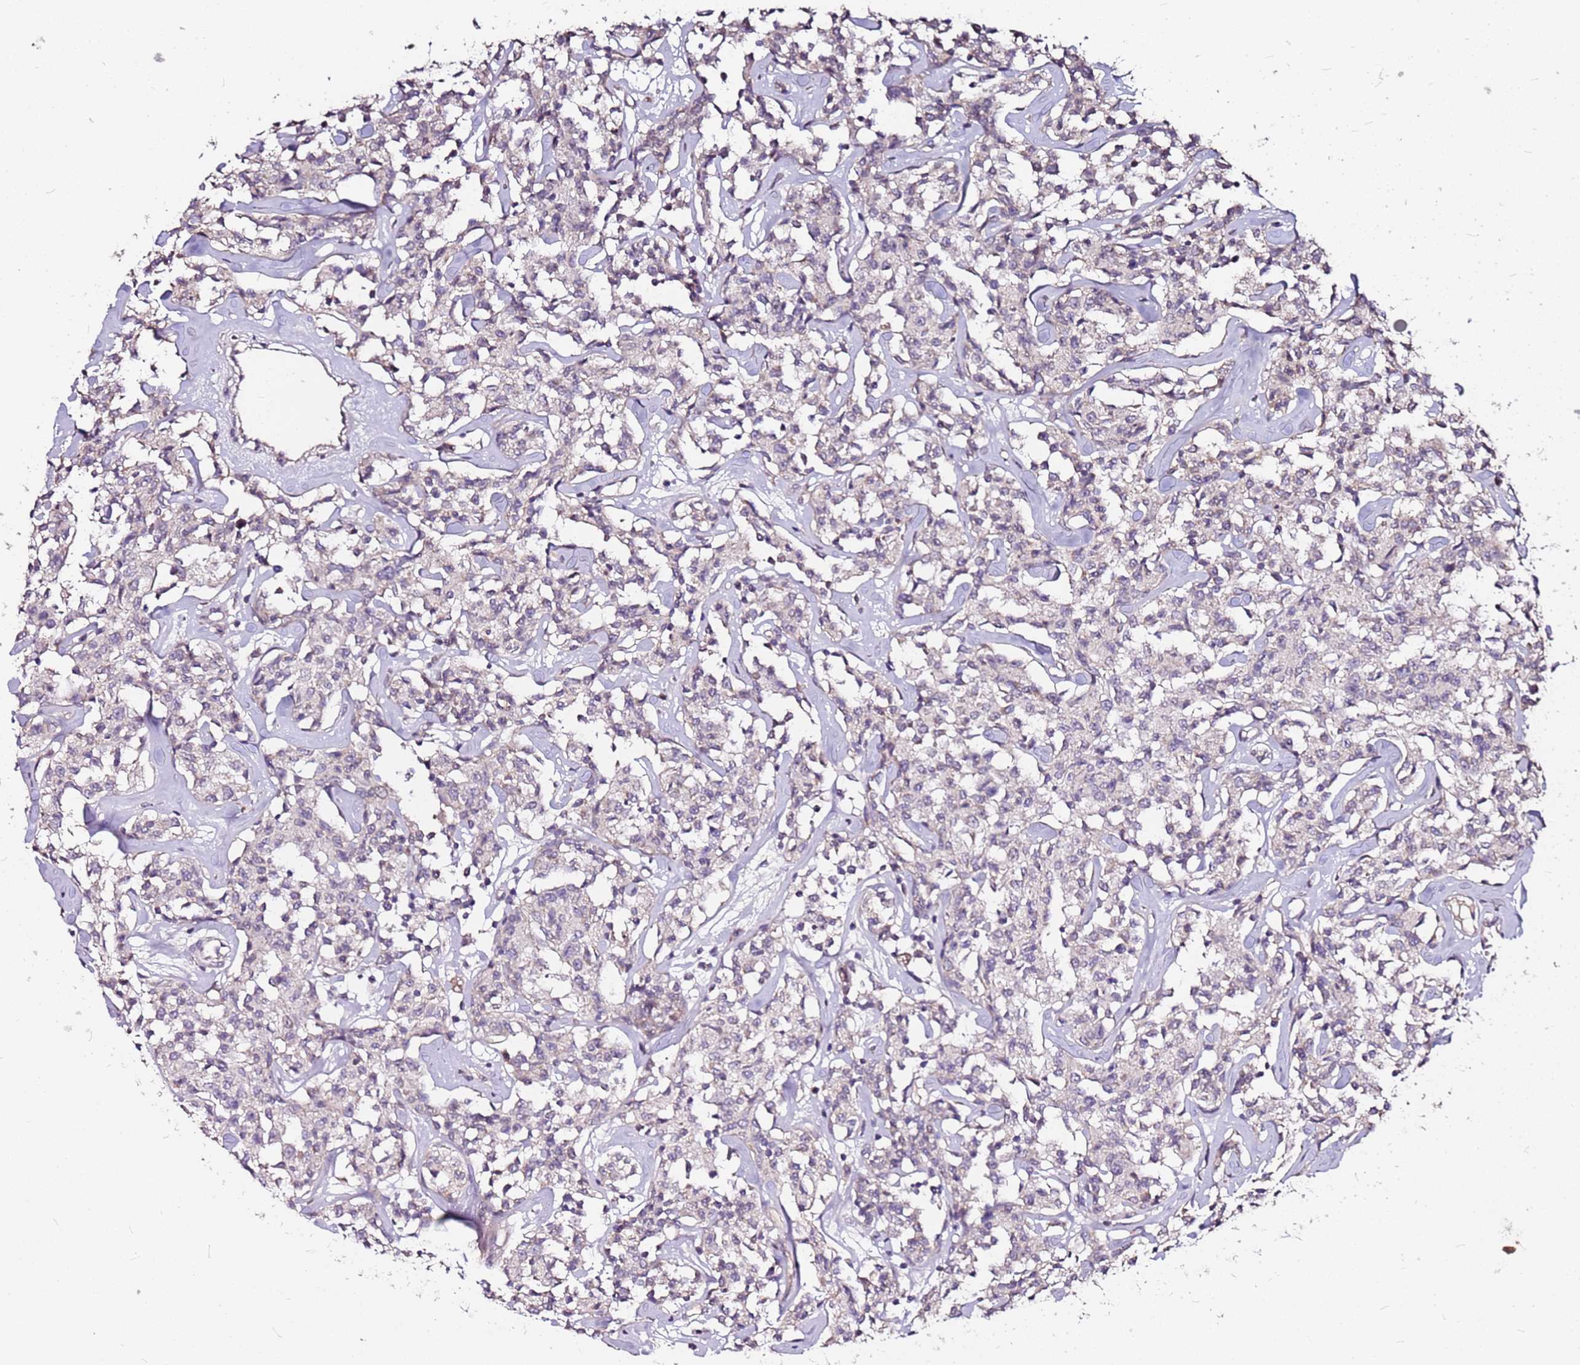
{"staining": {"intensity": "negative", "quantity": "none", "location": "none"}, "tissue": "lymphoma", "cell_type": "Tumor cells", "image_type": "cancer", "snomed": [{"axis": "morphology", "description": "Malignant lymphoma, non-Hodgkin's type, Low grade"}, {"axis": "topography", "description": "Small intestine"}], "caption": "This is an immunohistochemistry (IHC) image of malignant lymphoma, non-Hodgkin's type (low-grade). There is no staining in tumor cells.", "gene": "DCDC2C", "patient": {"sex": "female", "age": 59}}